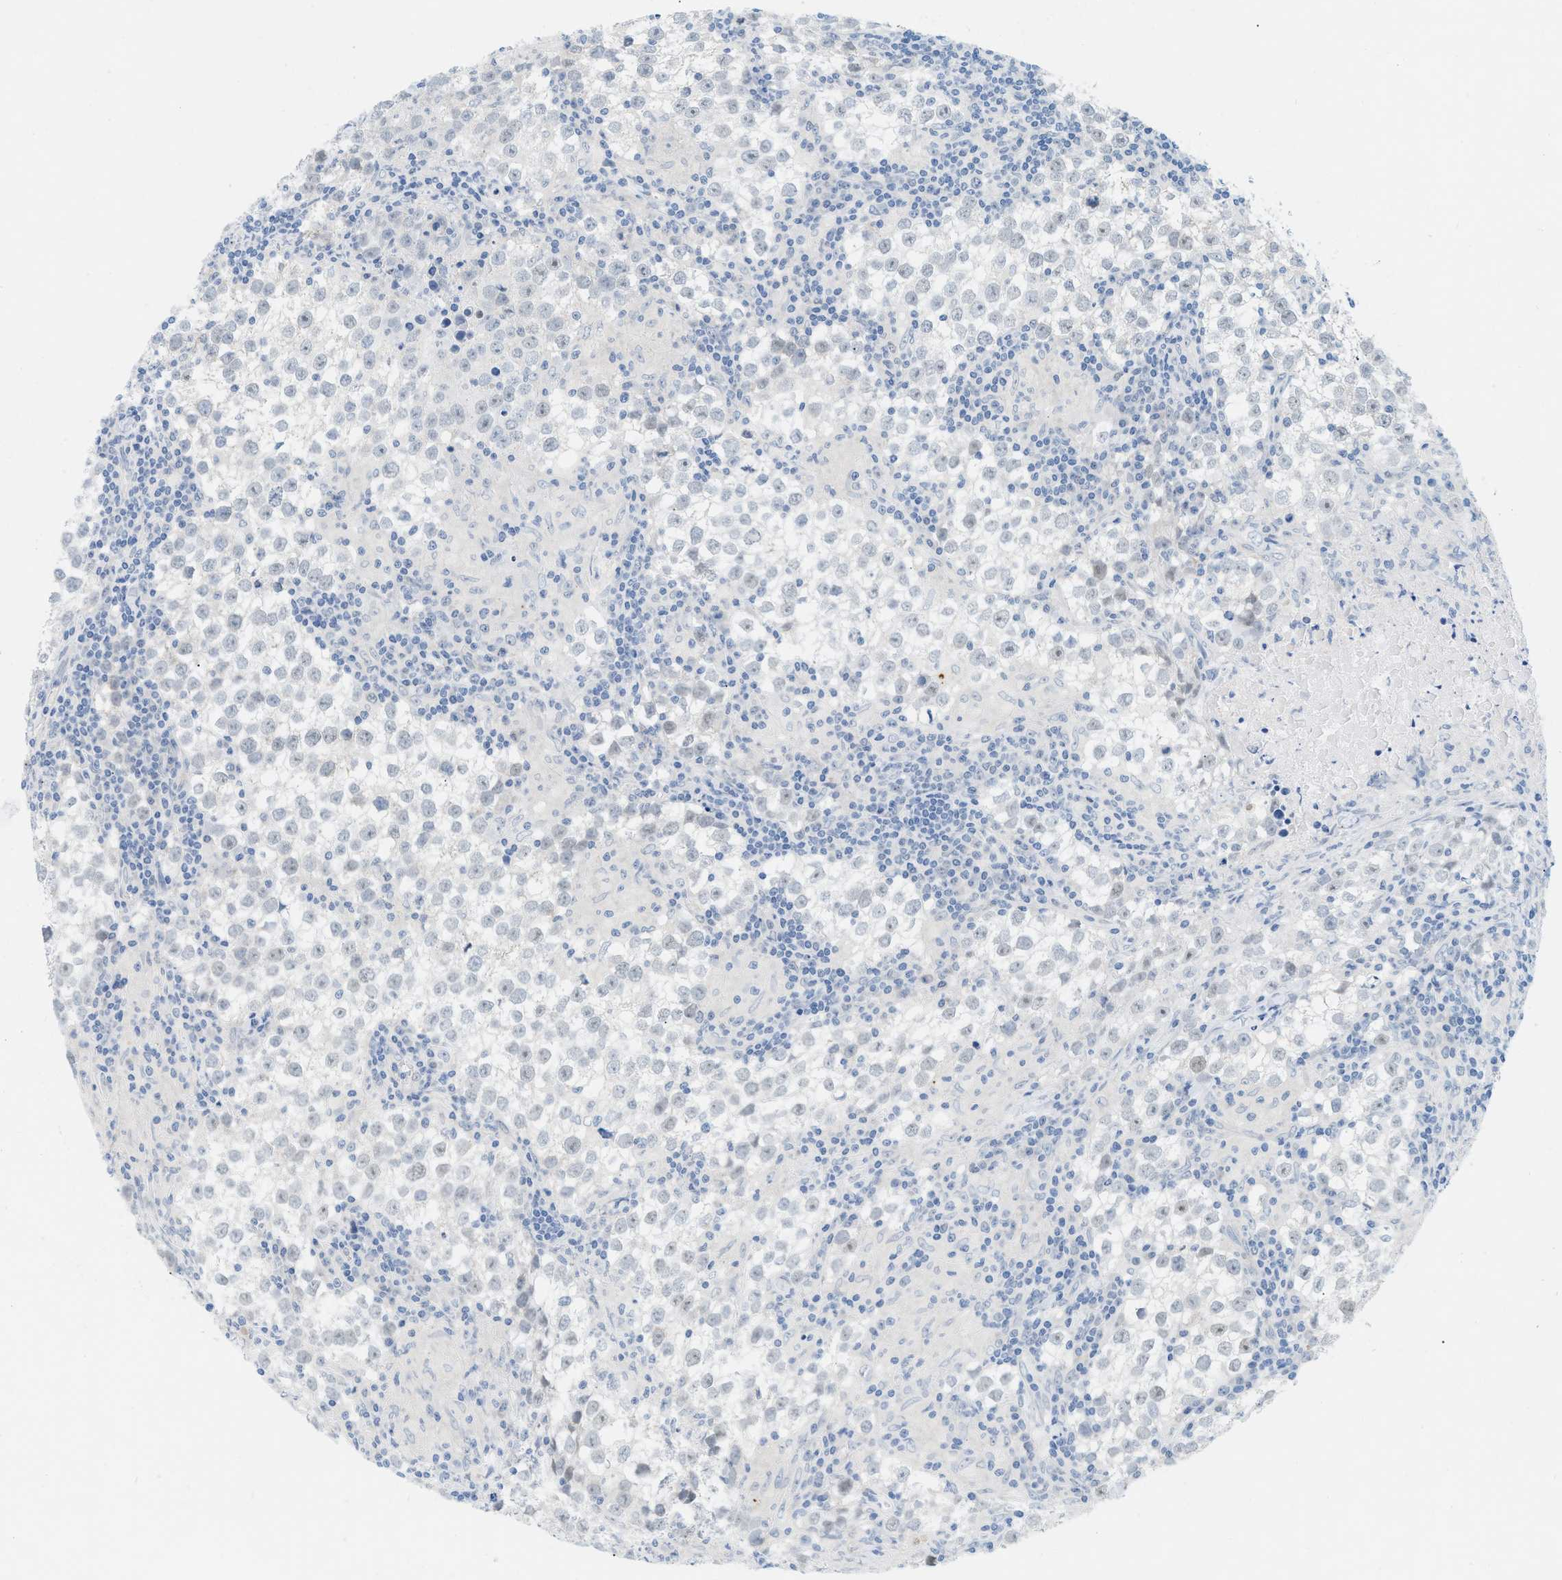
{"staining": {"intensity": "negative", "quantity": "none", "location": "none"}, "tissue": "testis cancer", "cell_type": "Tumor cells", "image_type": "cancer", "snomed": [{"axis": "morphology", "description": "Seminoma, NOS"}, {"axis": "morphology", "description": "Carcinoma, Embryonal, NOS"}, {"axis": "topography", "description": "Testis"}], "caption": "The histopathology image shows no staining of tumor cells in testis cancer.", "gene": "HLTF", "patient": {"sex": "male", "age": 36}}